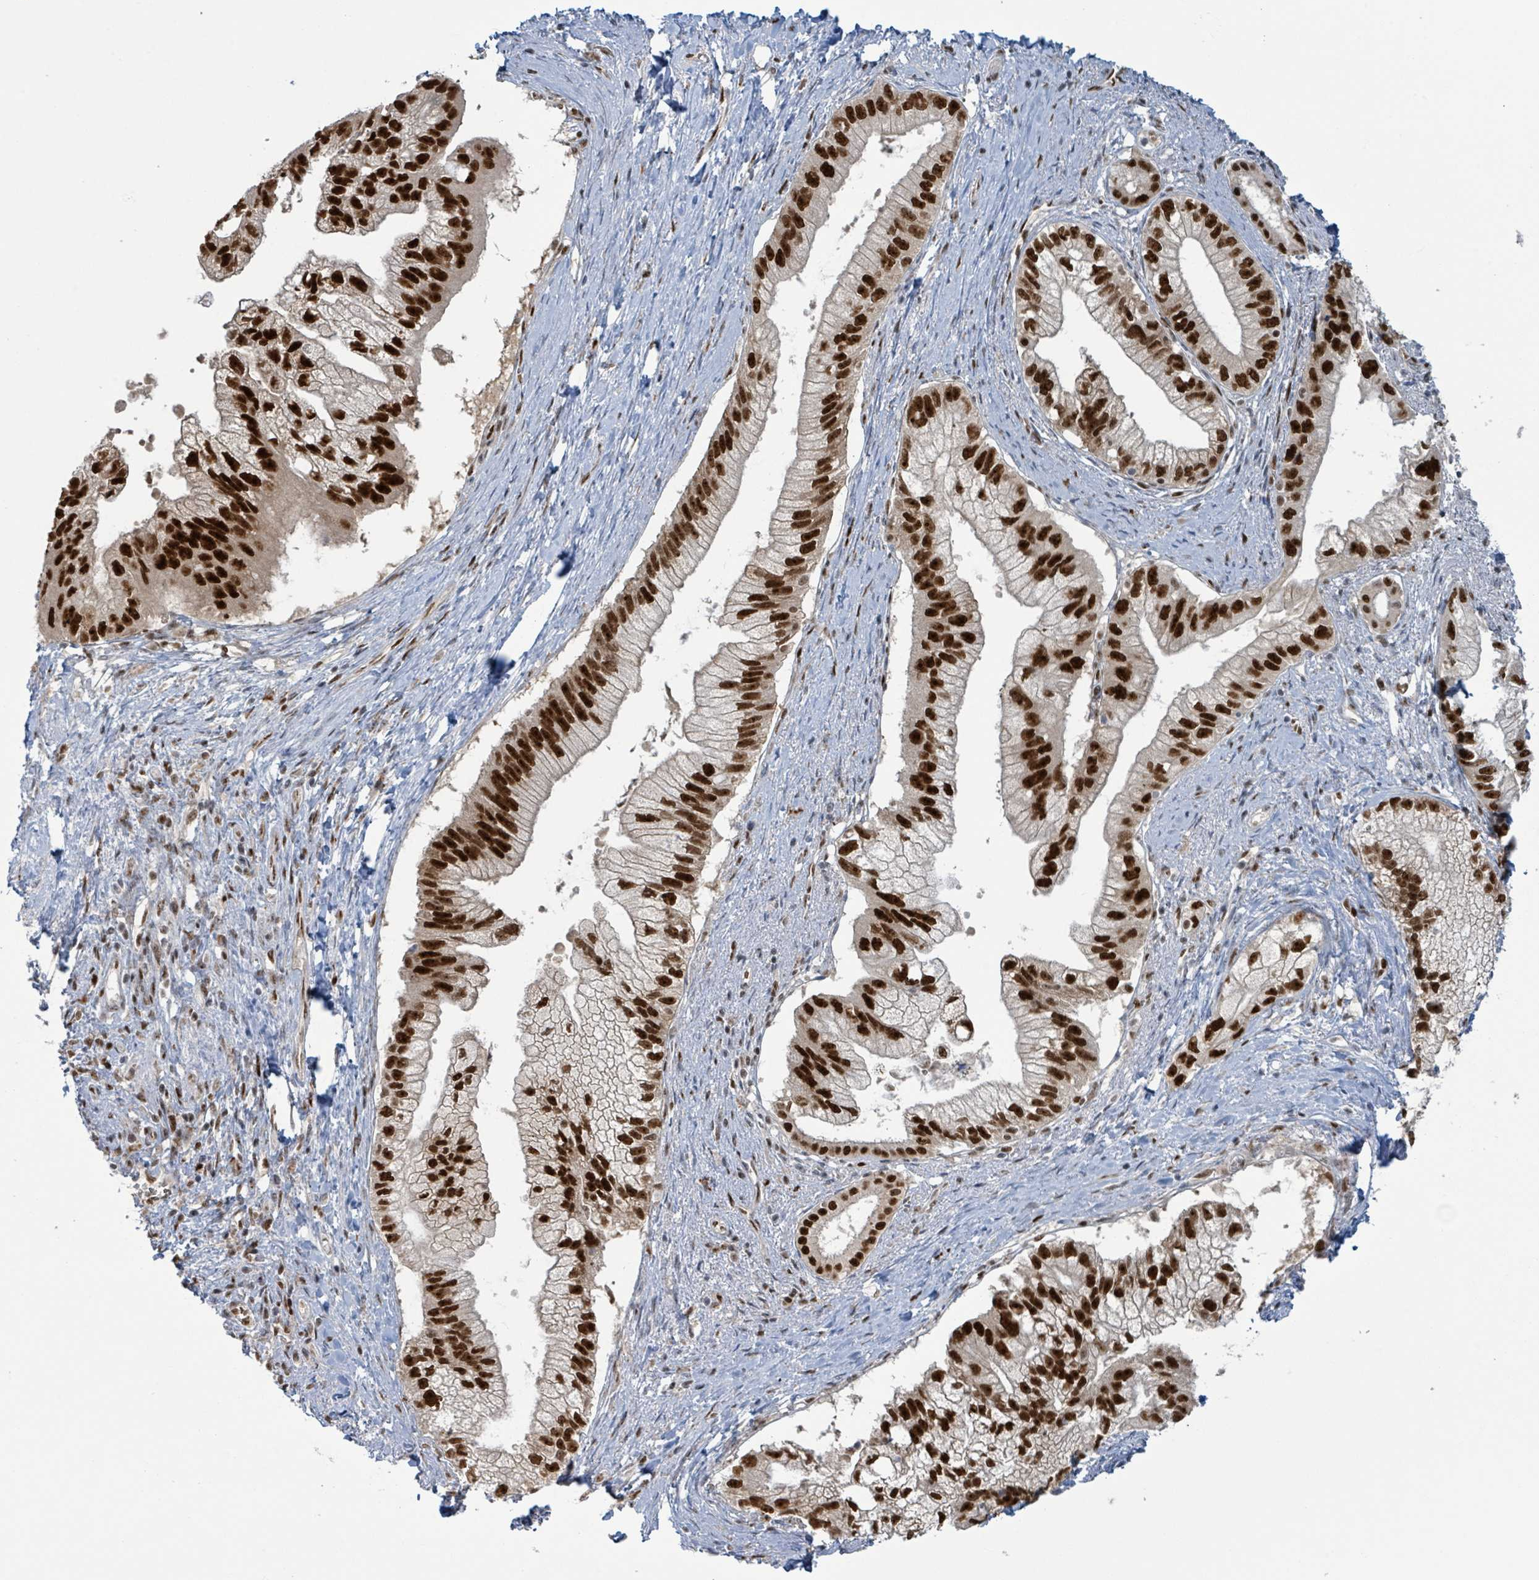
{"staining": {"intensity": "strong", "quantity": ">75%", "location": "nuclear"}, "tissue": "pancreatic cancer", "cell_type": "Tumor cells", "image_type": "cancer", "snomed": [{"axis": "morphology", "description": "Adenocarcinoma, NOS"}, {"axis": "topography", "description": "Pancreas"}], "caption": "Tumor cells demonstrate high levels of strong nuclear positivity in about >75% of cells in adenocarcinoma (pancreatic).", "gene": "KLF3", "patient": {"sex": "male", "age": 70}}